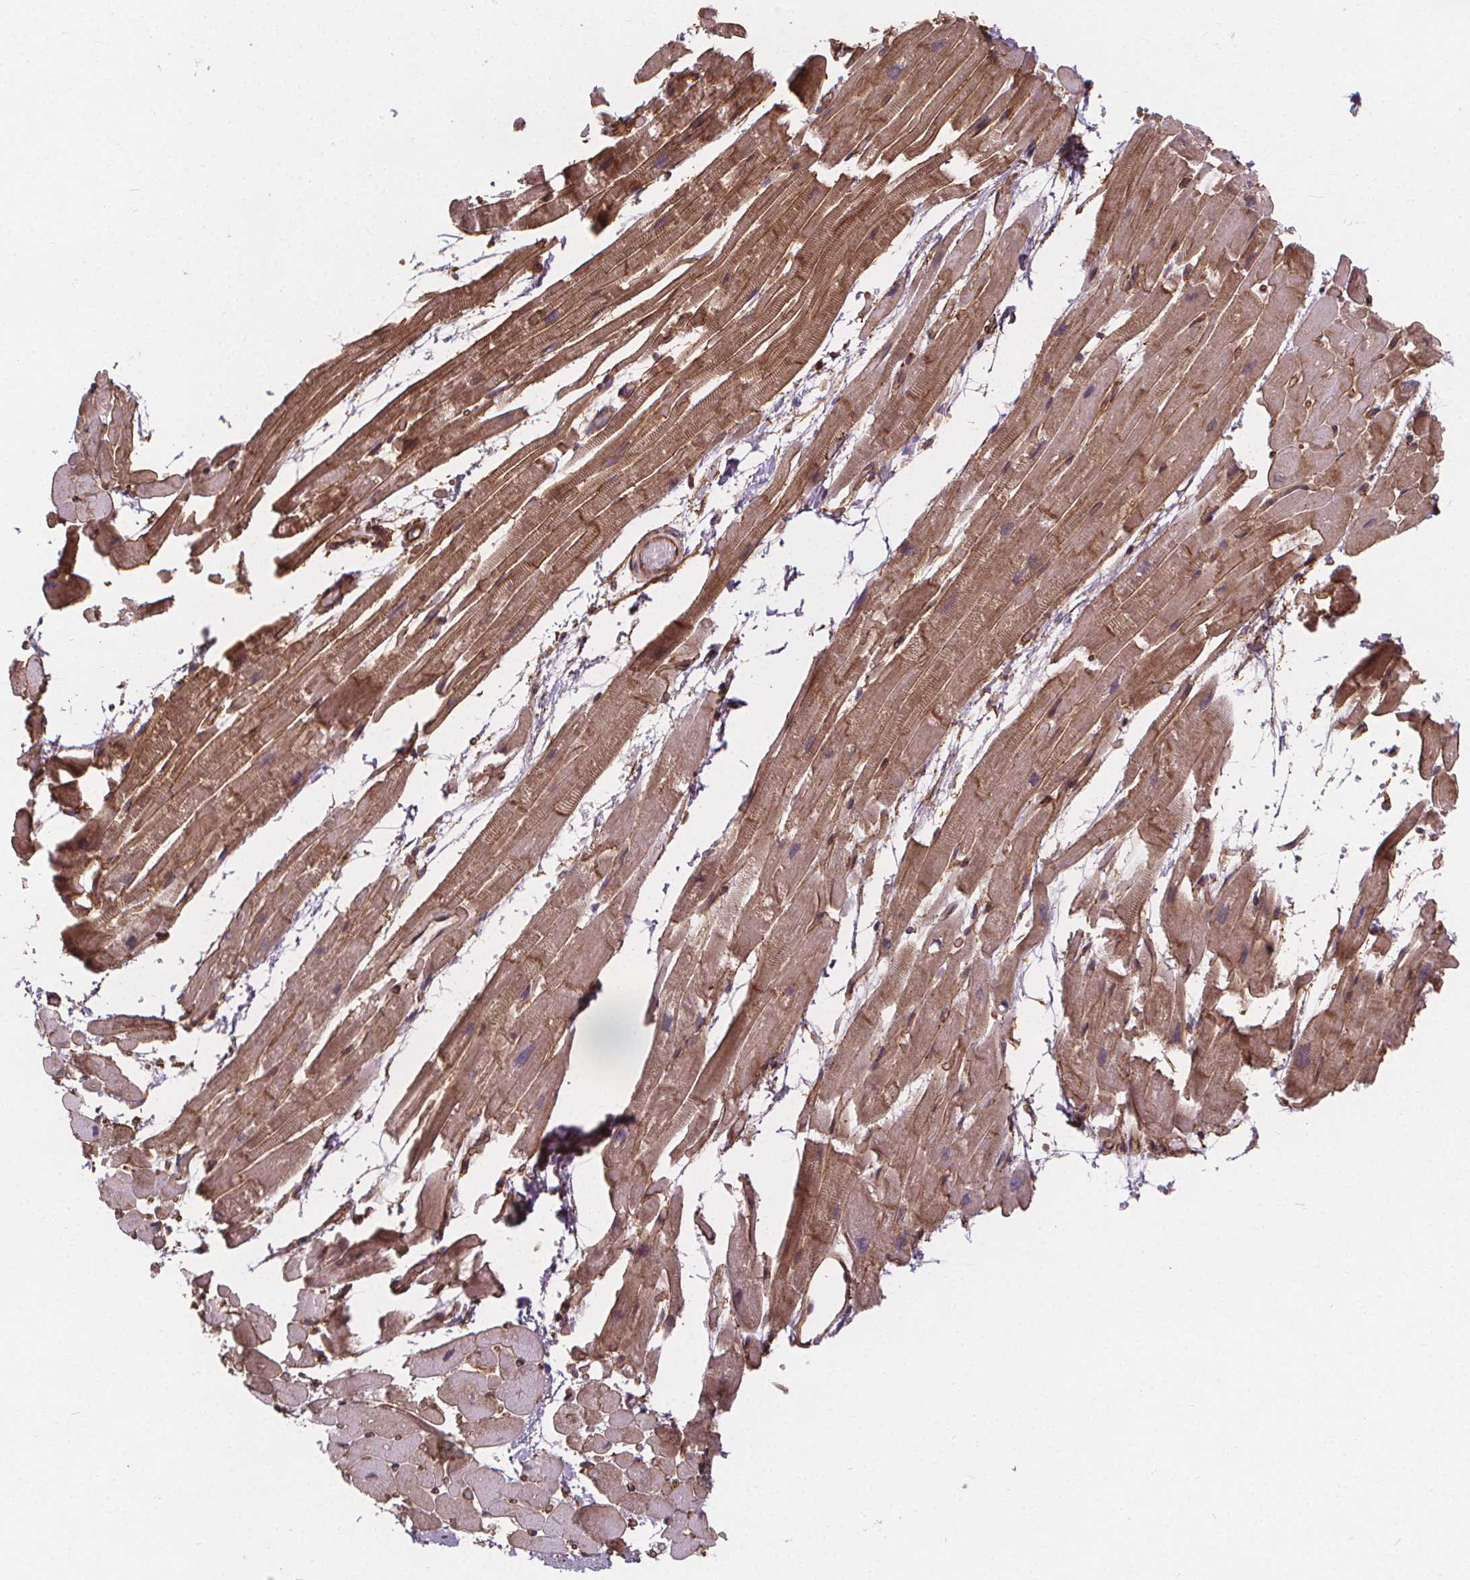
{"staining": {"intensity": "moderate", "quantity": ">75%", "location": "cytoplasmic/membranous"}, "tissue": "heart muscle", "cell_type": "Cardiomyocytes", "image_type": "normal", "snomed": [{"axis": "morphology", "description": "Normal tissue, NOS"}, {"axis": "topography", "description": "Heart"}], "caption": "Immunohistochemistry photomicrograph of benign human heart muscle stained for a protein (brown), which demonstrates medium levels of moderate cytoplasmic/membranous expression in about >75% of cardiomyocytes.", "gene": "CLINT1", "patient": {"sex": "male", "age": 37}}